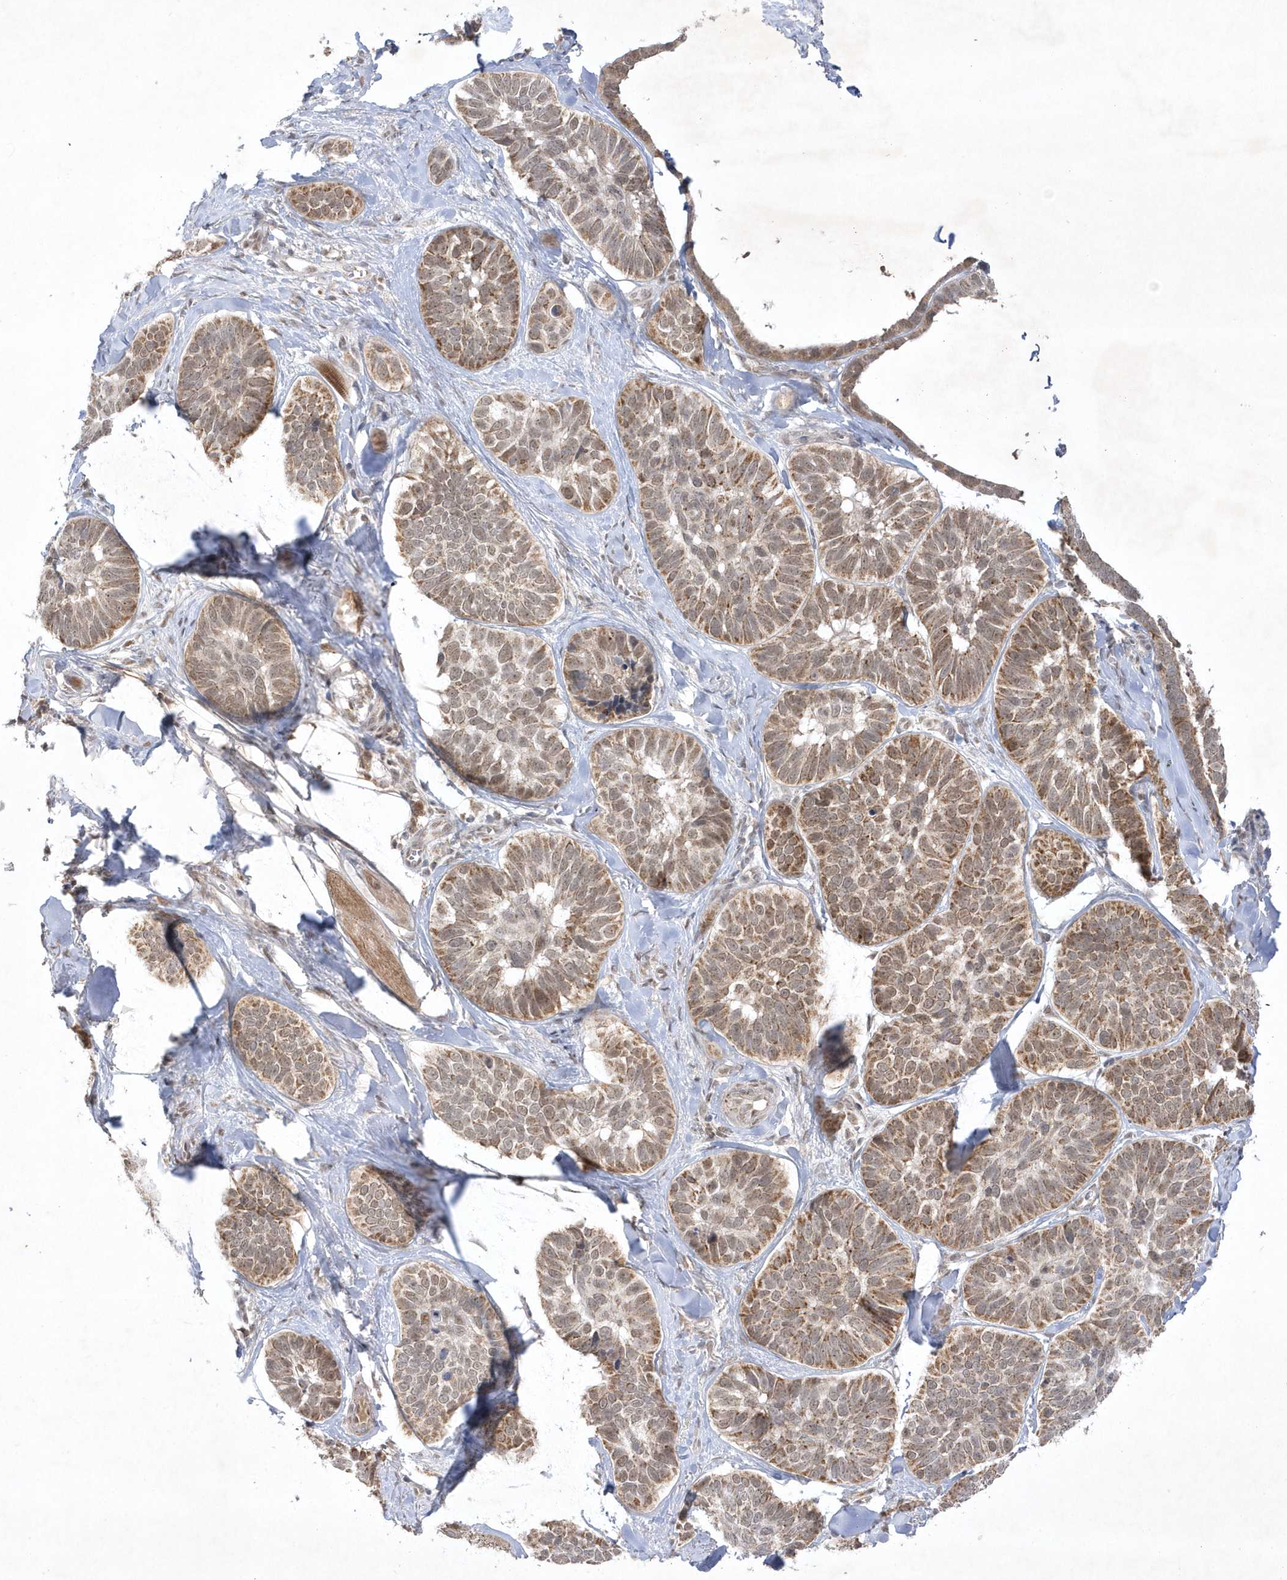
{"staining": {"intensity": "moderate", "quantity": ">75%", "location": "cytoplasmic/membranous"}, "tissue": "skin cancer", "cell_type": "Tumor cells", "image_type": "cancer", "snomed": [{"axis": "morphology", "description": "Basal cell carcinoma"}, {"axis": "topography", "description": "Skin"}], "caption": "Skin cancer tissue demonstrates moderate cytoplasmic/membranous positivity in about >75% of tumor cells (DAB (3,3'-diaminobenzidine) IHC, brown staining for protein, blue staining for nuclei).", "gene": "CPSF3", "patient": {"sex": "male", "age": 62}}